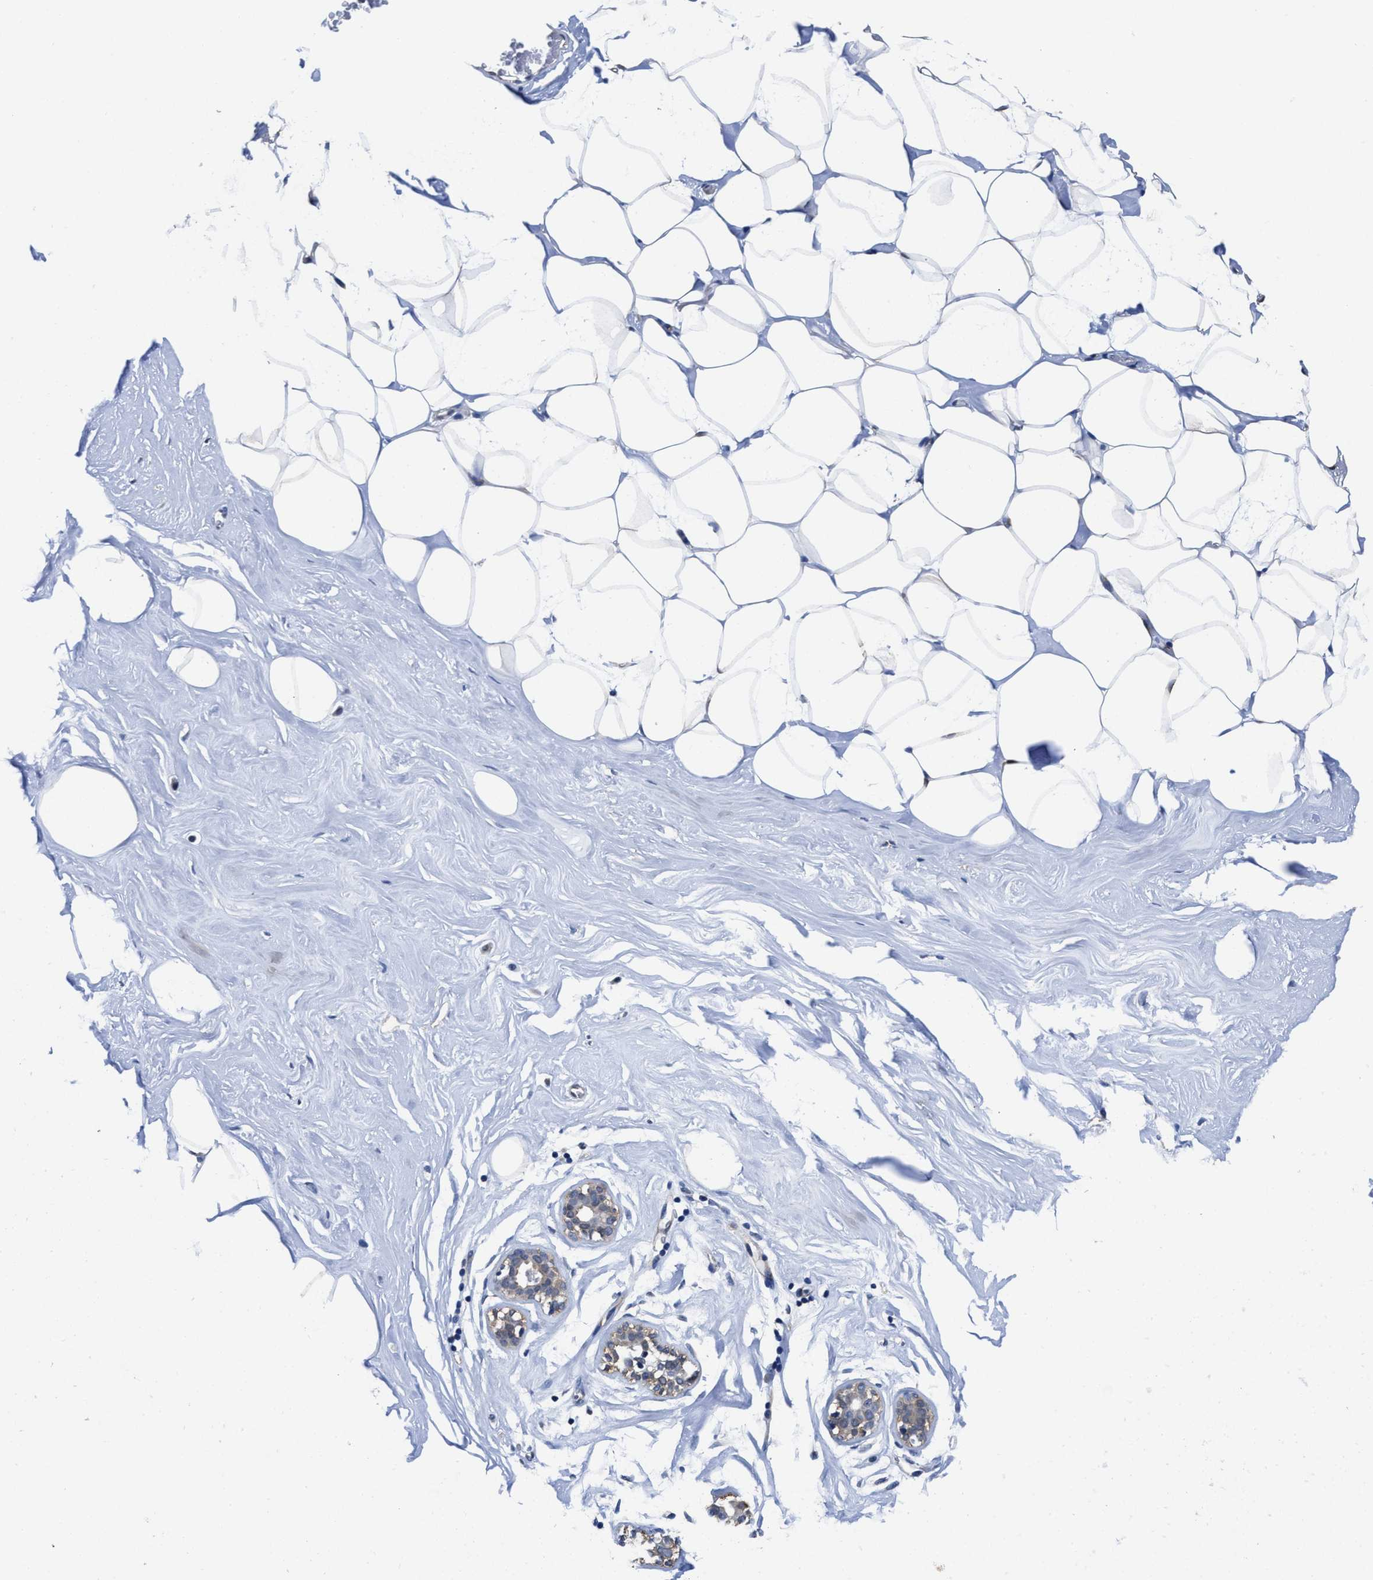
{"staining": {"intensity": "weak", "quantity": "25%-75%", "location": "nuclear"}, "tissue": "adipose tissue", "cell_type": "Adipocytes", "image_type": "normal", "snomed": [{"axis": "morphology", "description": "Normal tissue, NOS"}, {"axis": "morphology", "description": "Fibrosis, NOS"}, {"axis": "topography", "description": "Breast"}, {"axis": "topography", "description": "Adipose tissue"}], "caption": "Immunohistochemical staining of benign human adipose tissue shows low levels of weak nuclear expression in approximately 25%-75% of adipocytes. (brown staining indicates protein expression, while blue staining denotes nuclei).", "gene": "KIF12", "patient": {"sex": "female", "age": 39}}